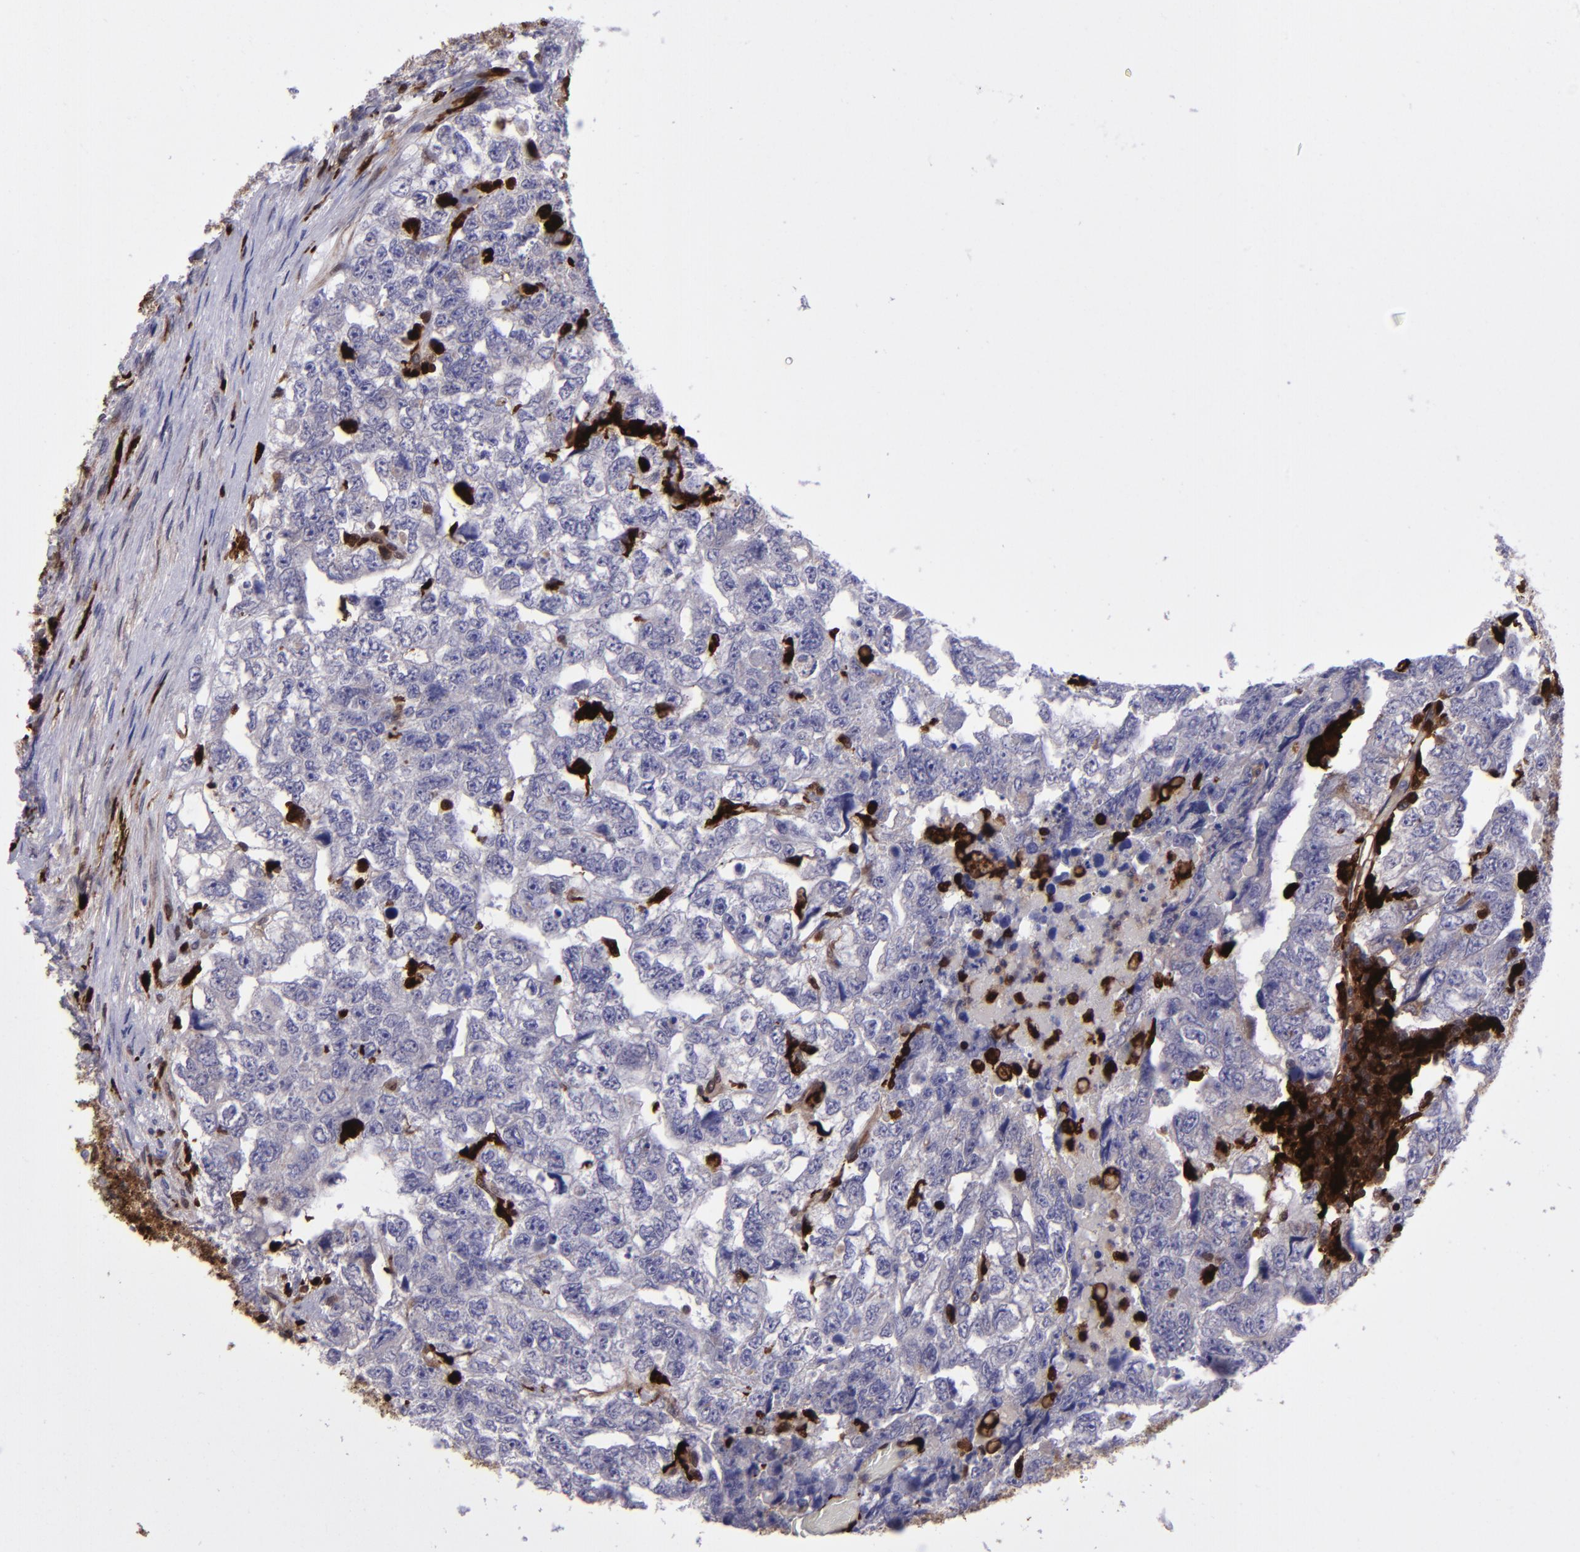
{"staining": {"intensity": "negative", "quantity": "none", "location": "none"}, "tissue": "testis cancer", "cell_type": "Tumor cells", "image_type": "cancer", "snomed": [{"axis": "morphology", "description": "Carcinoma, Embryonal, NOS"}, {"axis": "topography", "description": "Testis"}], "caption": "High power microscopy micrograph of an immunohistochemistry image of testis cancer (embryonal carcinoma), revealing no significant expression in tumor cells. (DAB (3,3'-diaminobenzidine) immunohistochemistry visualized using brightfield microscopy, high magnification).", "gene": "TYMP", "patient": {"sex": "male", "age": 36}}